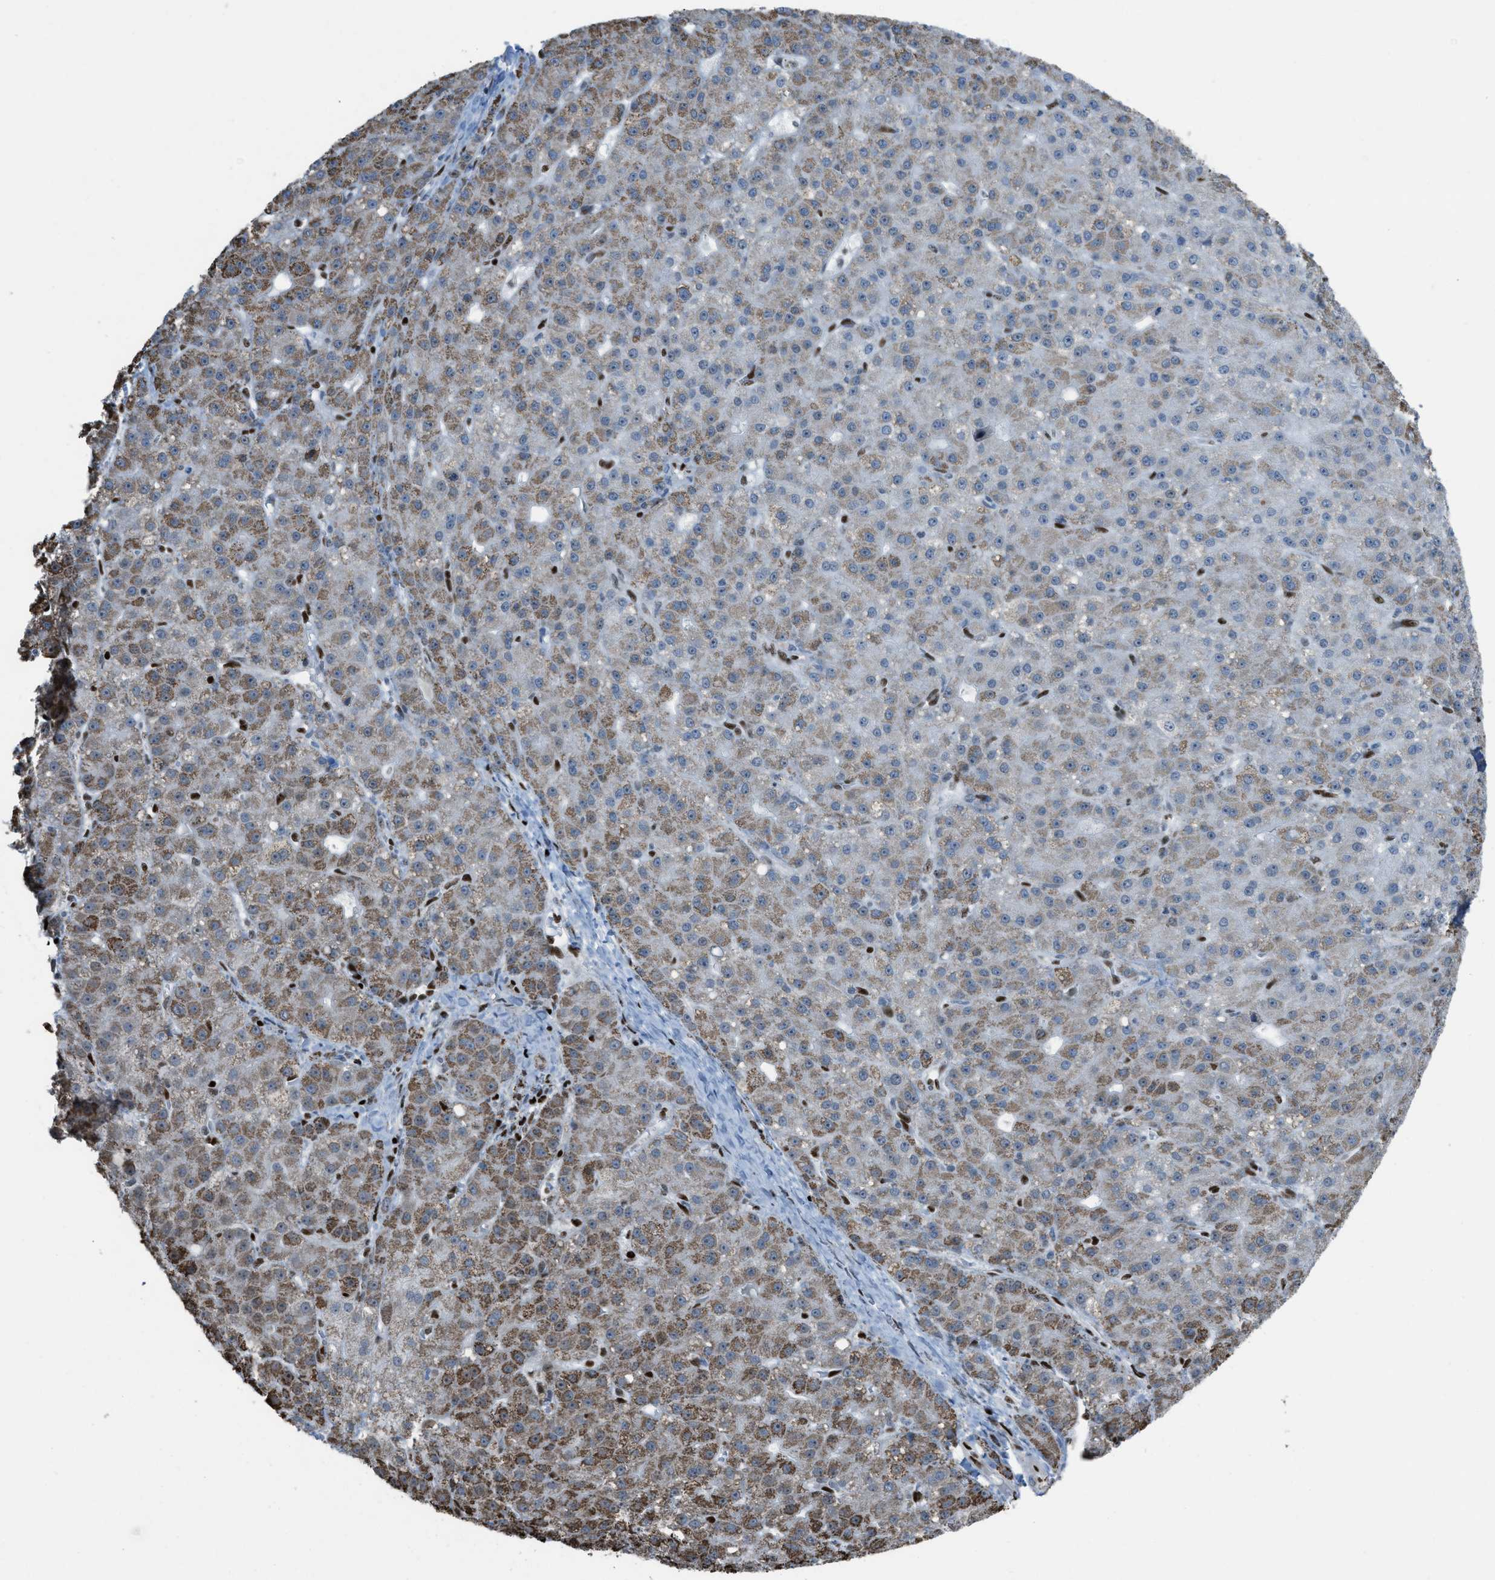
{"staining": {"intensity": "moderate", "quantity": ">75%", "location": "cytoplasmic/membranous"}, "tissue": "liver cancer", "cell_type": "Tumor cells", "image_type": "cancer", "snomed": [{"axis": "morphology", "description": "Carcinoma, Hepatocellular, NOS"}, {"axis": "topography", "description": "Liver"}], "caption": "Hepatocellular carcinoma (liver) stained with a protein marker demonstrates moderate staining in tumor cells.", "gene": "SLFN5", "patient": {"sex": "male", "age": 67}}